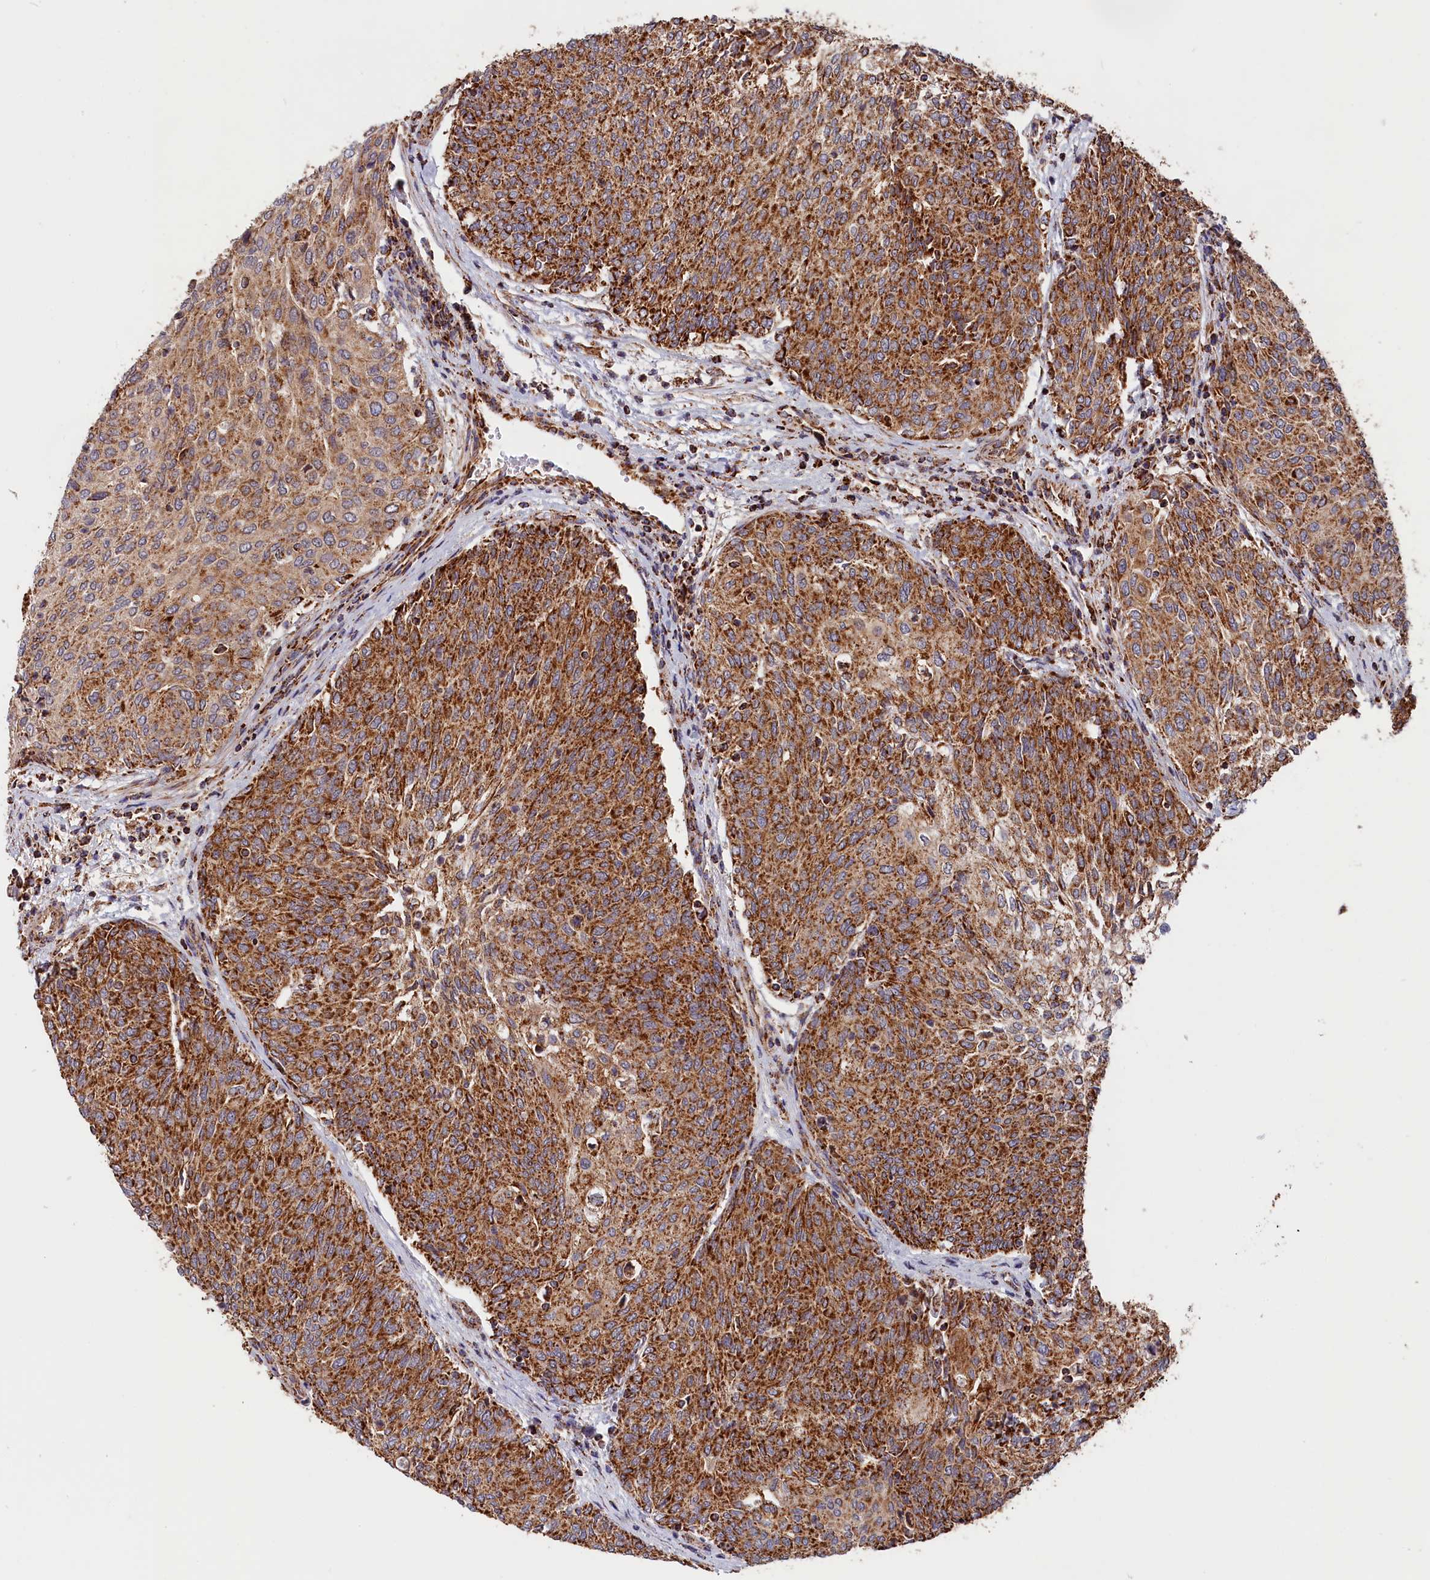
{"staining": {"intensity": "strong", "quantity": ">75%", "location": "cytoplasmic/membranous"}, "tissue": "urothelial cancer", "cell_type": "Tumor cells", "image_type": "cancer", "snomed": [{"axis": "morphology", "description": "Urothelial carcinoma, High grade"}, {"axis": "topography", "description": "Urinary bladder"}], "caption": "A brown stain shows strong cytoplasmic/membranous staining of a protein in high-grade urothelial carcinoma tumor cells.", "gene": "MACROD1", "patient": {"sex": "female", "age": 79}}